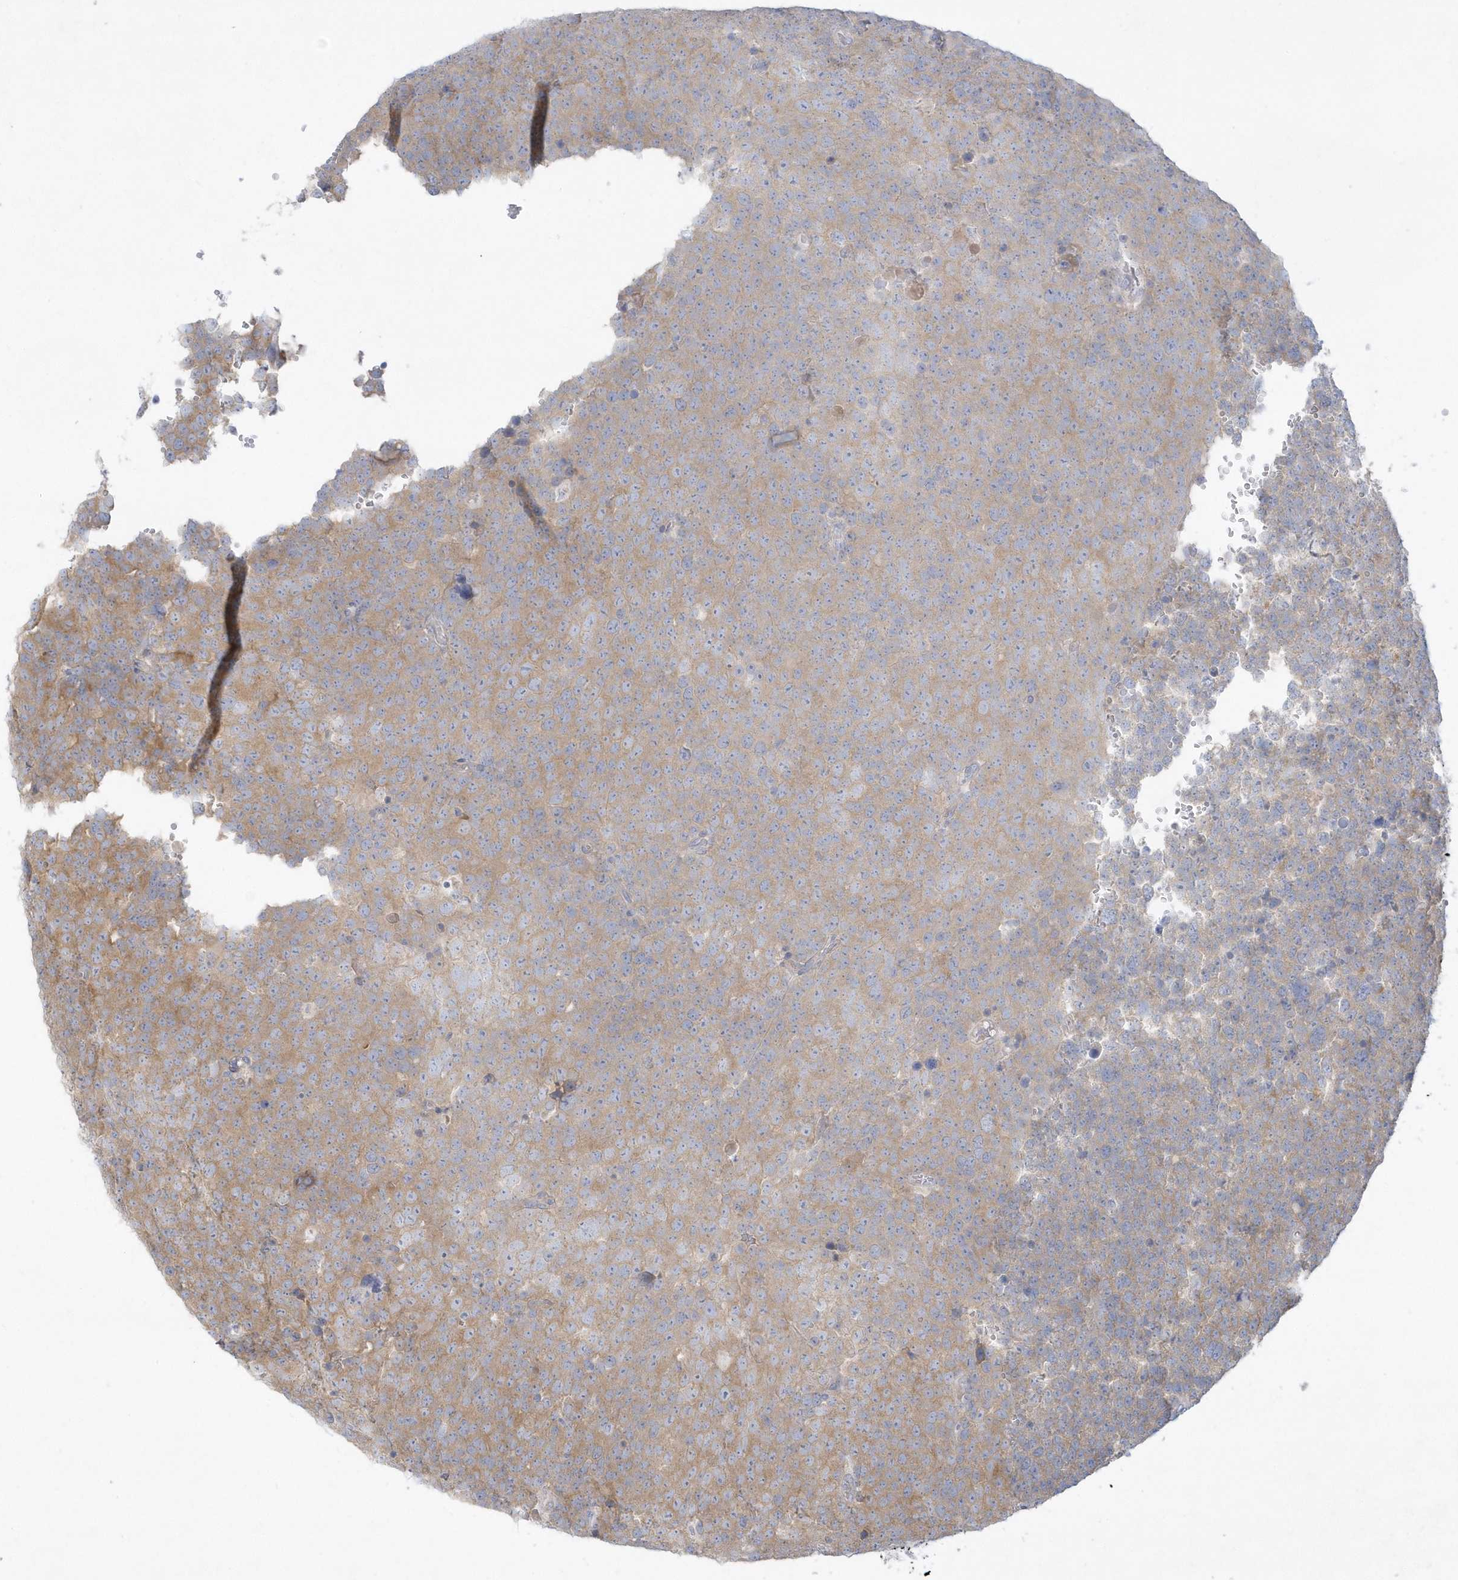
{"staining": {"intensity": "moderate", "quantity": ">75%", "location": "cytoplasmic/membranous"}, "tissue": "testis cancer", "cell_type": "Tumor cells", "image_type": "cancer", "snomed": [{"axis": "morphology", "description": "Seminoma, NOS"}, {"axis": "topography", "description": "Testis"}], "caption": "Testis seminoma stained with immunohistochemistry demonstrates moderate cytoplasmic/membranous positivity in about >75% of tumor cells.", "gene": "LARS1", "patient": {"sex": "male", "age": 71}}